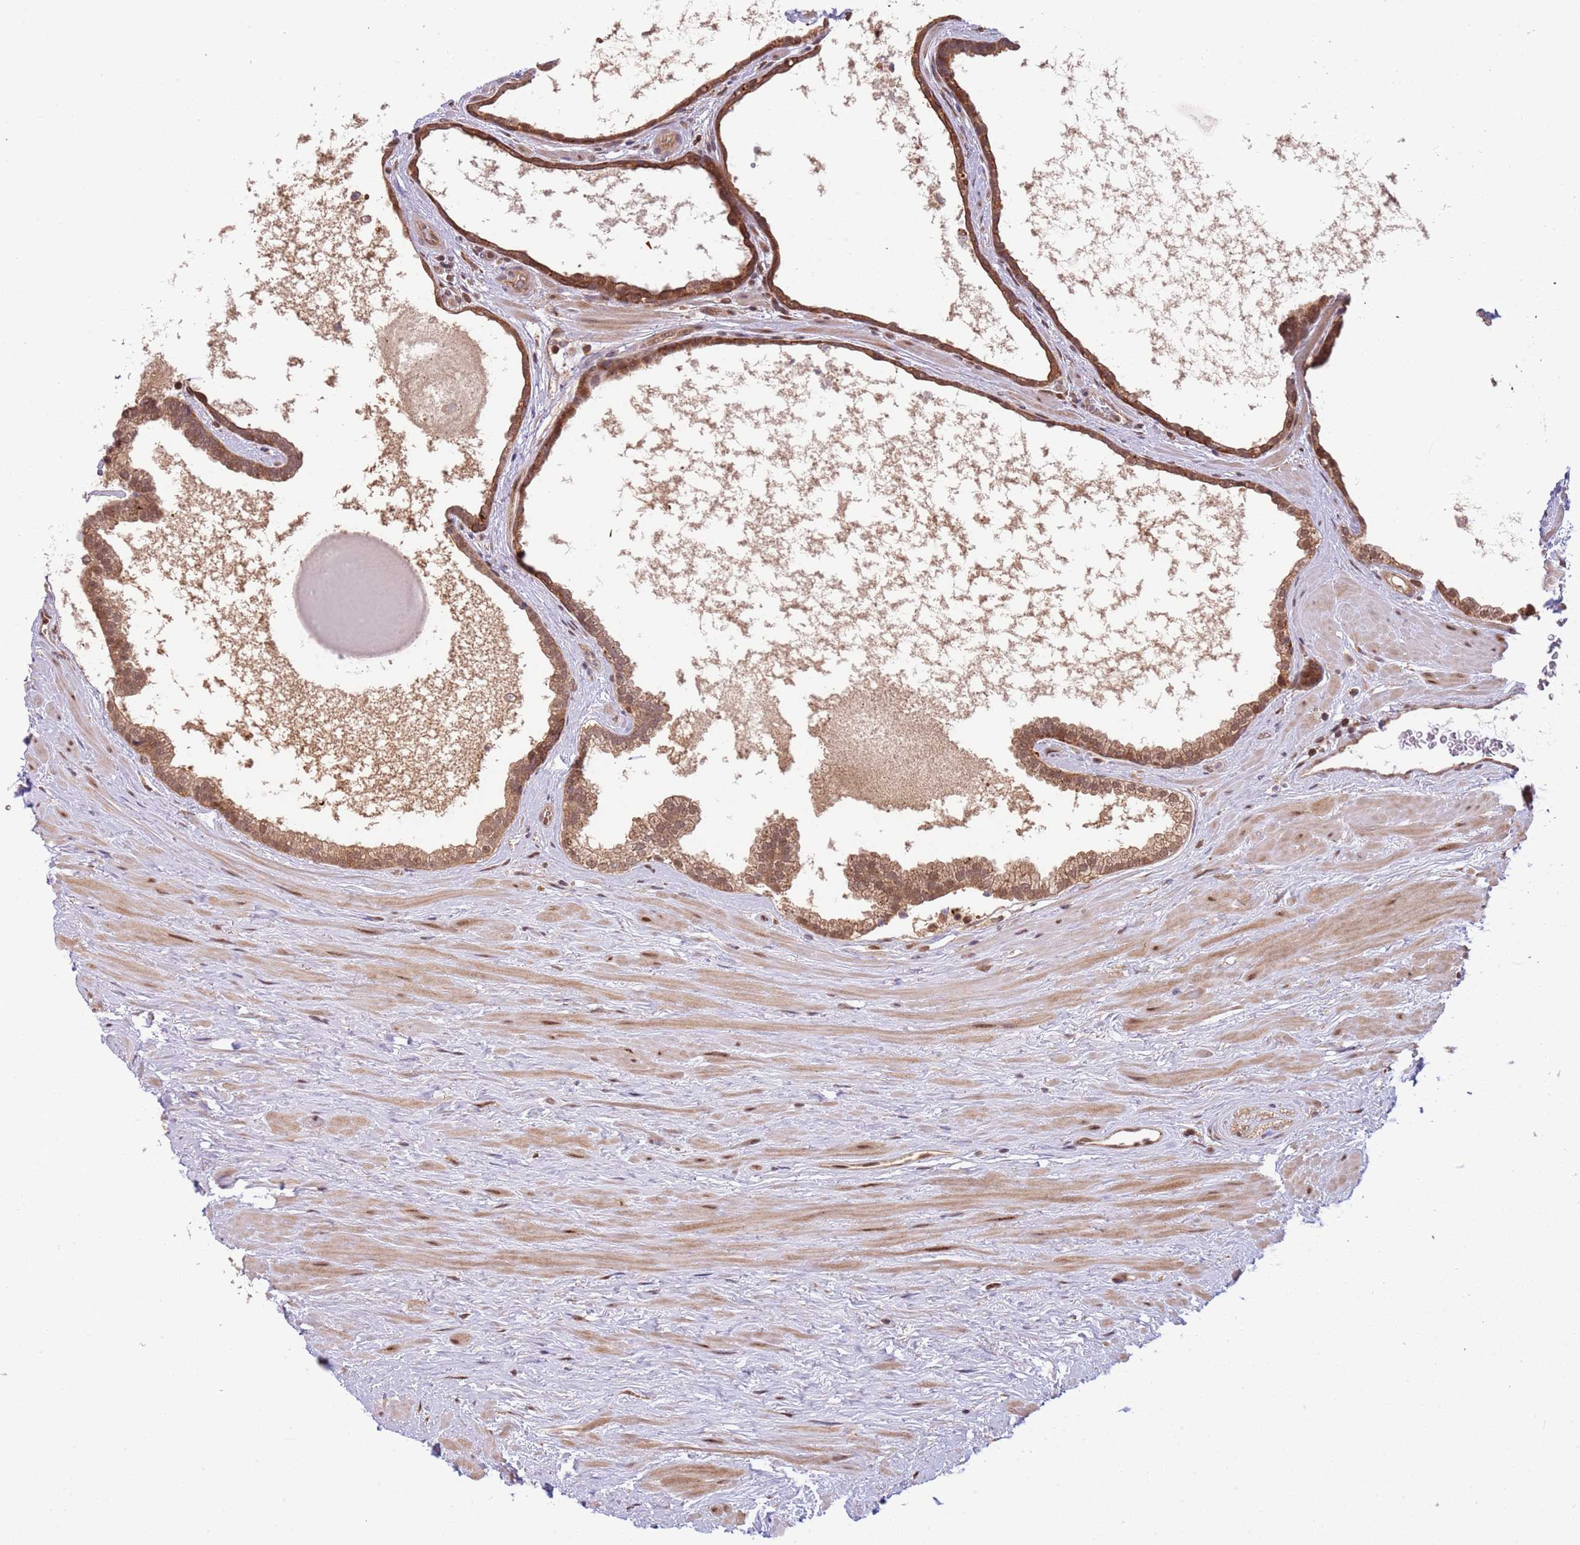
{"staining": {"intensity": "strong", "quantity": ">75%", "location": "cytoplasmic/membranous,nuclear"}, "tissue": "prostate", "cell_type": "Glandular cells", "image_type": "normal", "snomed": [{"axis": "morphology", "description": "Normal tissue, NOS"}, {"axis": "topography", "description": "Prostate"}], "caption": "Immunohistochemical staining of normal human prostate shows >75% levels of strong cytoplasmic/membranous,nuclear protein positivity in about >75% of glandular cells. The protein is stained brown, and the nuclei are stained in blue (DAB (3,3'-diaminobenzidine) IHC with brightfield microscopy, high magnification).", "gene": "PLSCR5", "patient": {"sex": "male", "age": 48}}